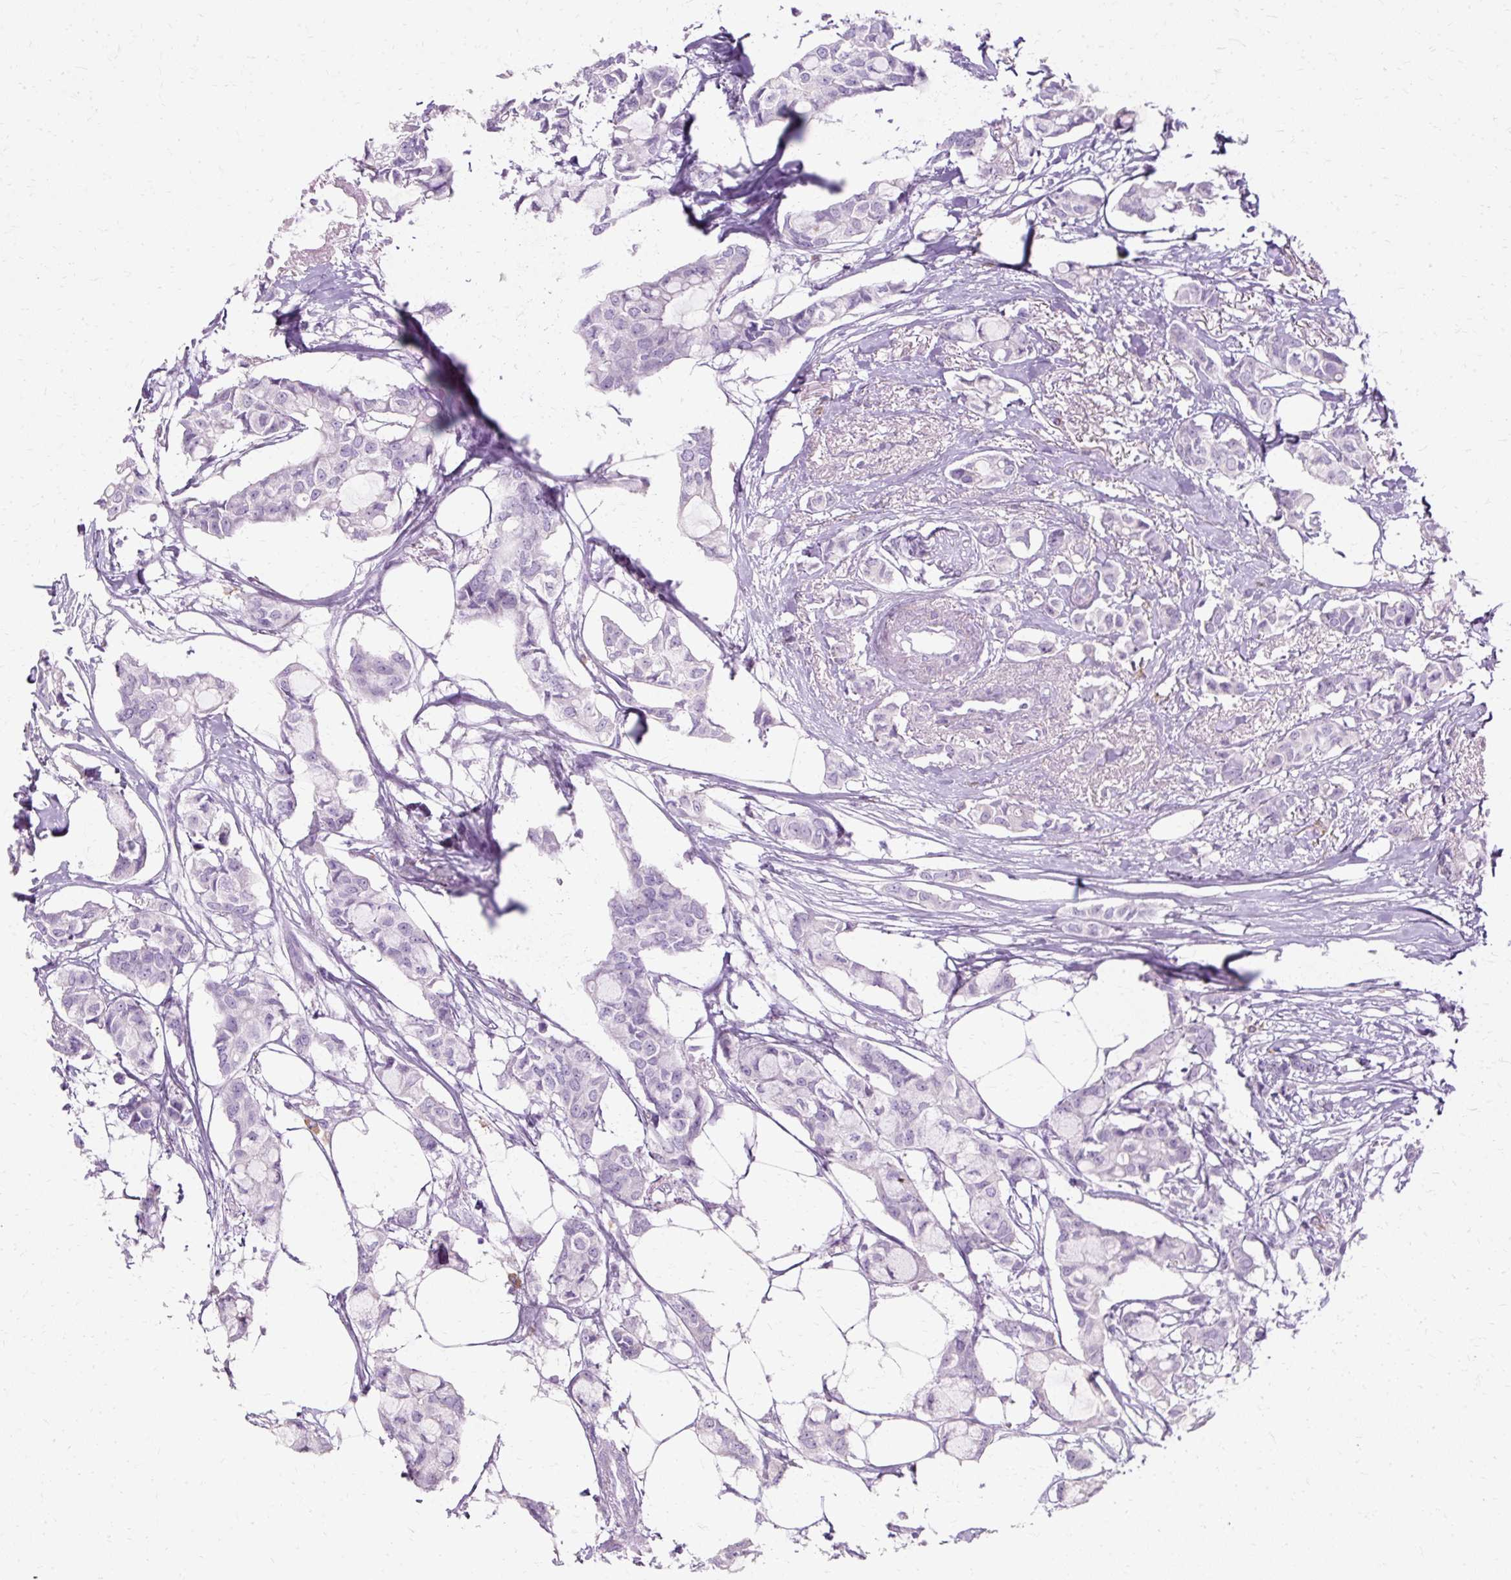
{"staining": {"intensity": "negative", "quantity": "none", "location": "none"}, "tissue": "breast cancer", "cell_type": "Tumor cells", "image_type": "cancer", "snomed": [{"axis": "morphology", "description": "Duct carcinoma"}, {"axis": "topography", "description": "Breast"}], "caption": "Immunohistochemistry (IHC) image of neoplastic tissue: breast infiltrating ductal carcinoma stained with DAB demonstrates no significant protein positivity in tumor cells. (DAB (3,3'-diaminobenzidine) immunohistochemistry (IHC) with hematoxylin counter stain).", "gene": "DEFA1", "patient": {"sex": "female", "age": 73}}